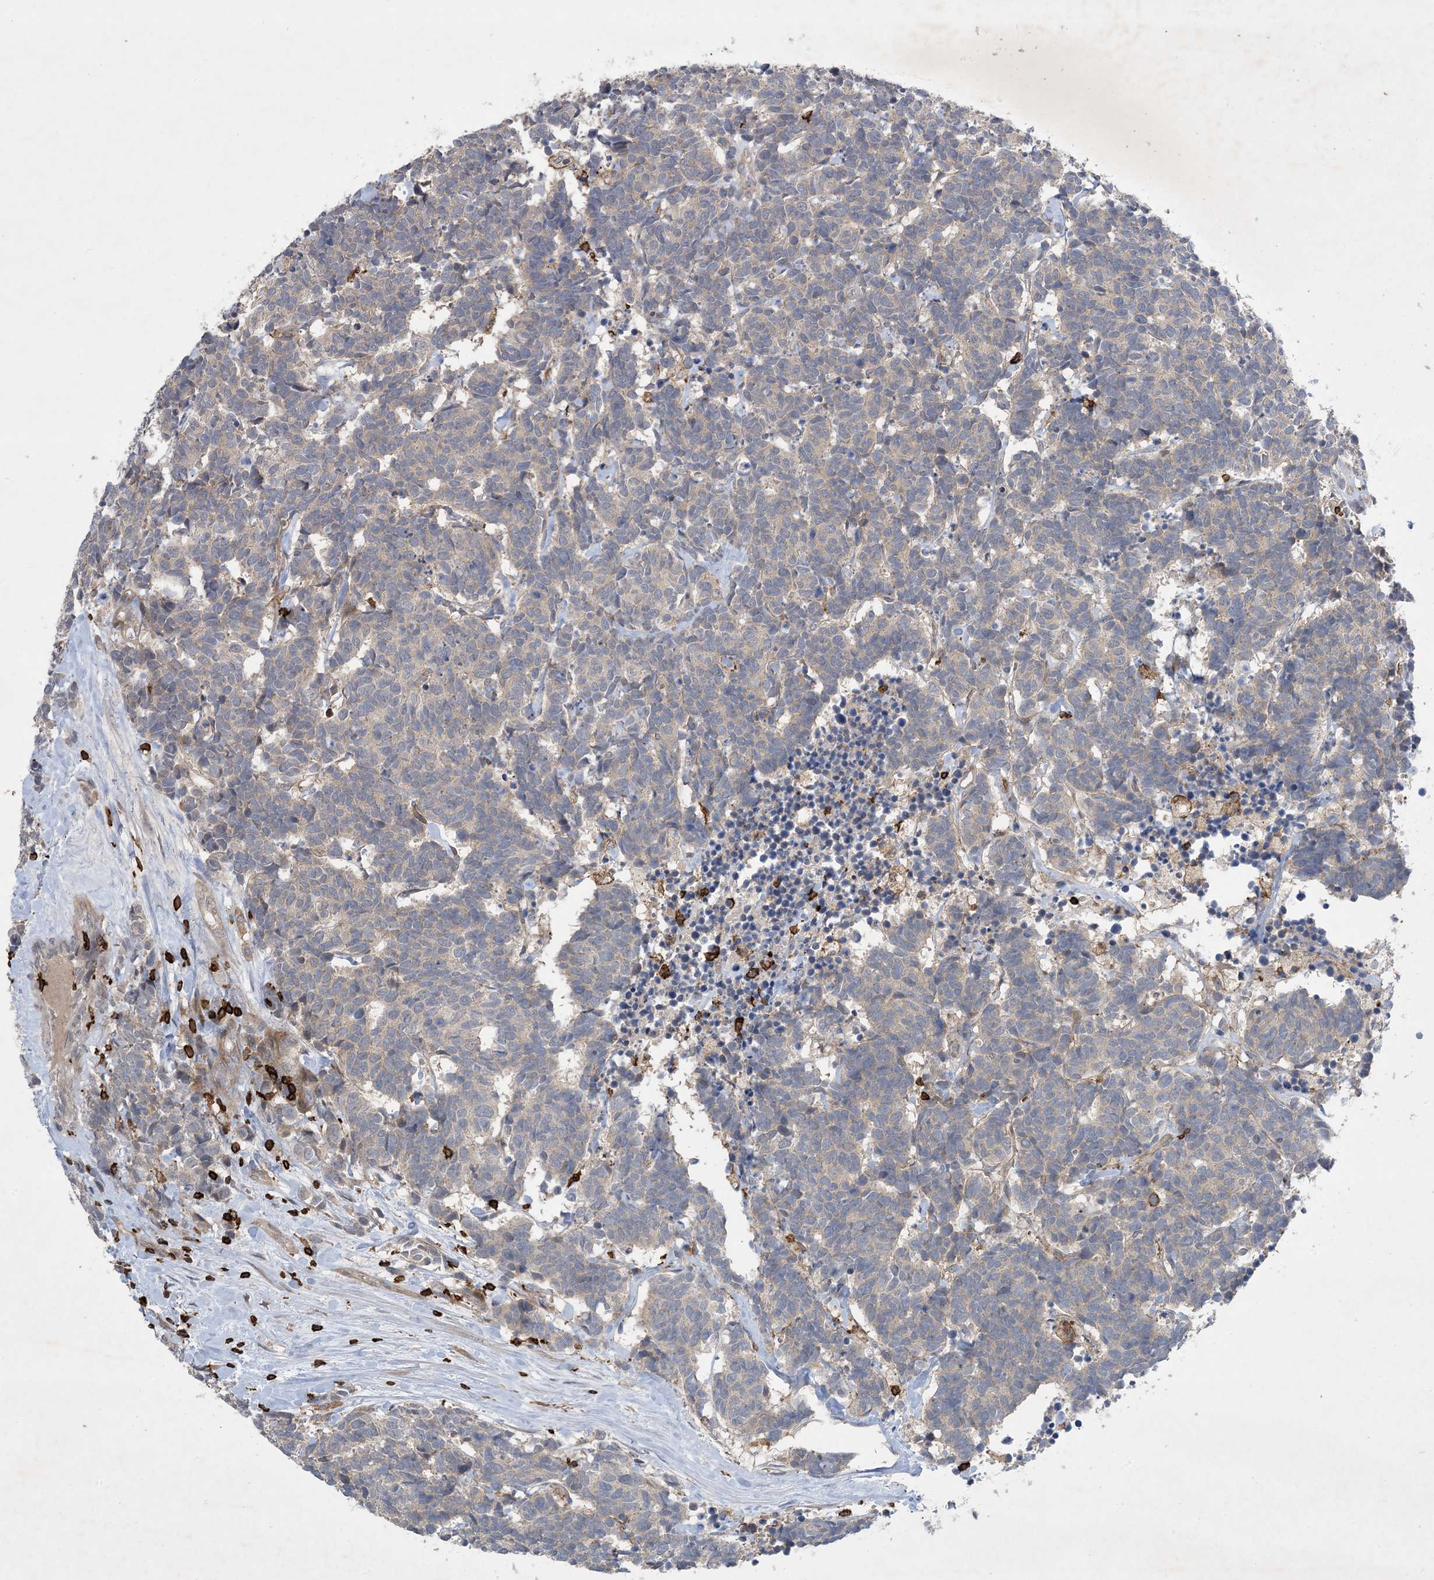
{"staining": {"intensity": "negative", "quantity": "none", "location": "none"}, "tissue": "carcinoid", "cell_type": "Tumor cells", "image_type": "cancer", "snomed": [{"axis": "morphology", "description": "Carcinoma, NOS"}, {"axis": "morphology", "description": "Carcinoid, malignant, NOS"}, {"axis": "topography", "description": "Urinary bladder"}], "caption": "The image demonstrates no staining of tumor cells in carcinoid.", "gene": "AK9", "patient": {"sex": "male", "age": 57}}